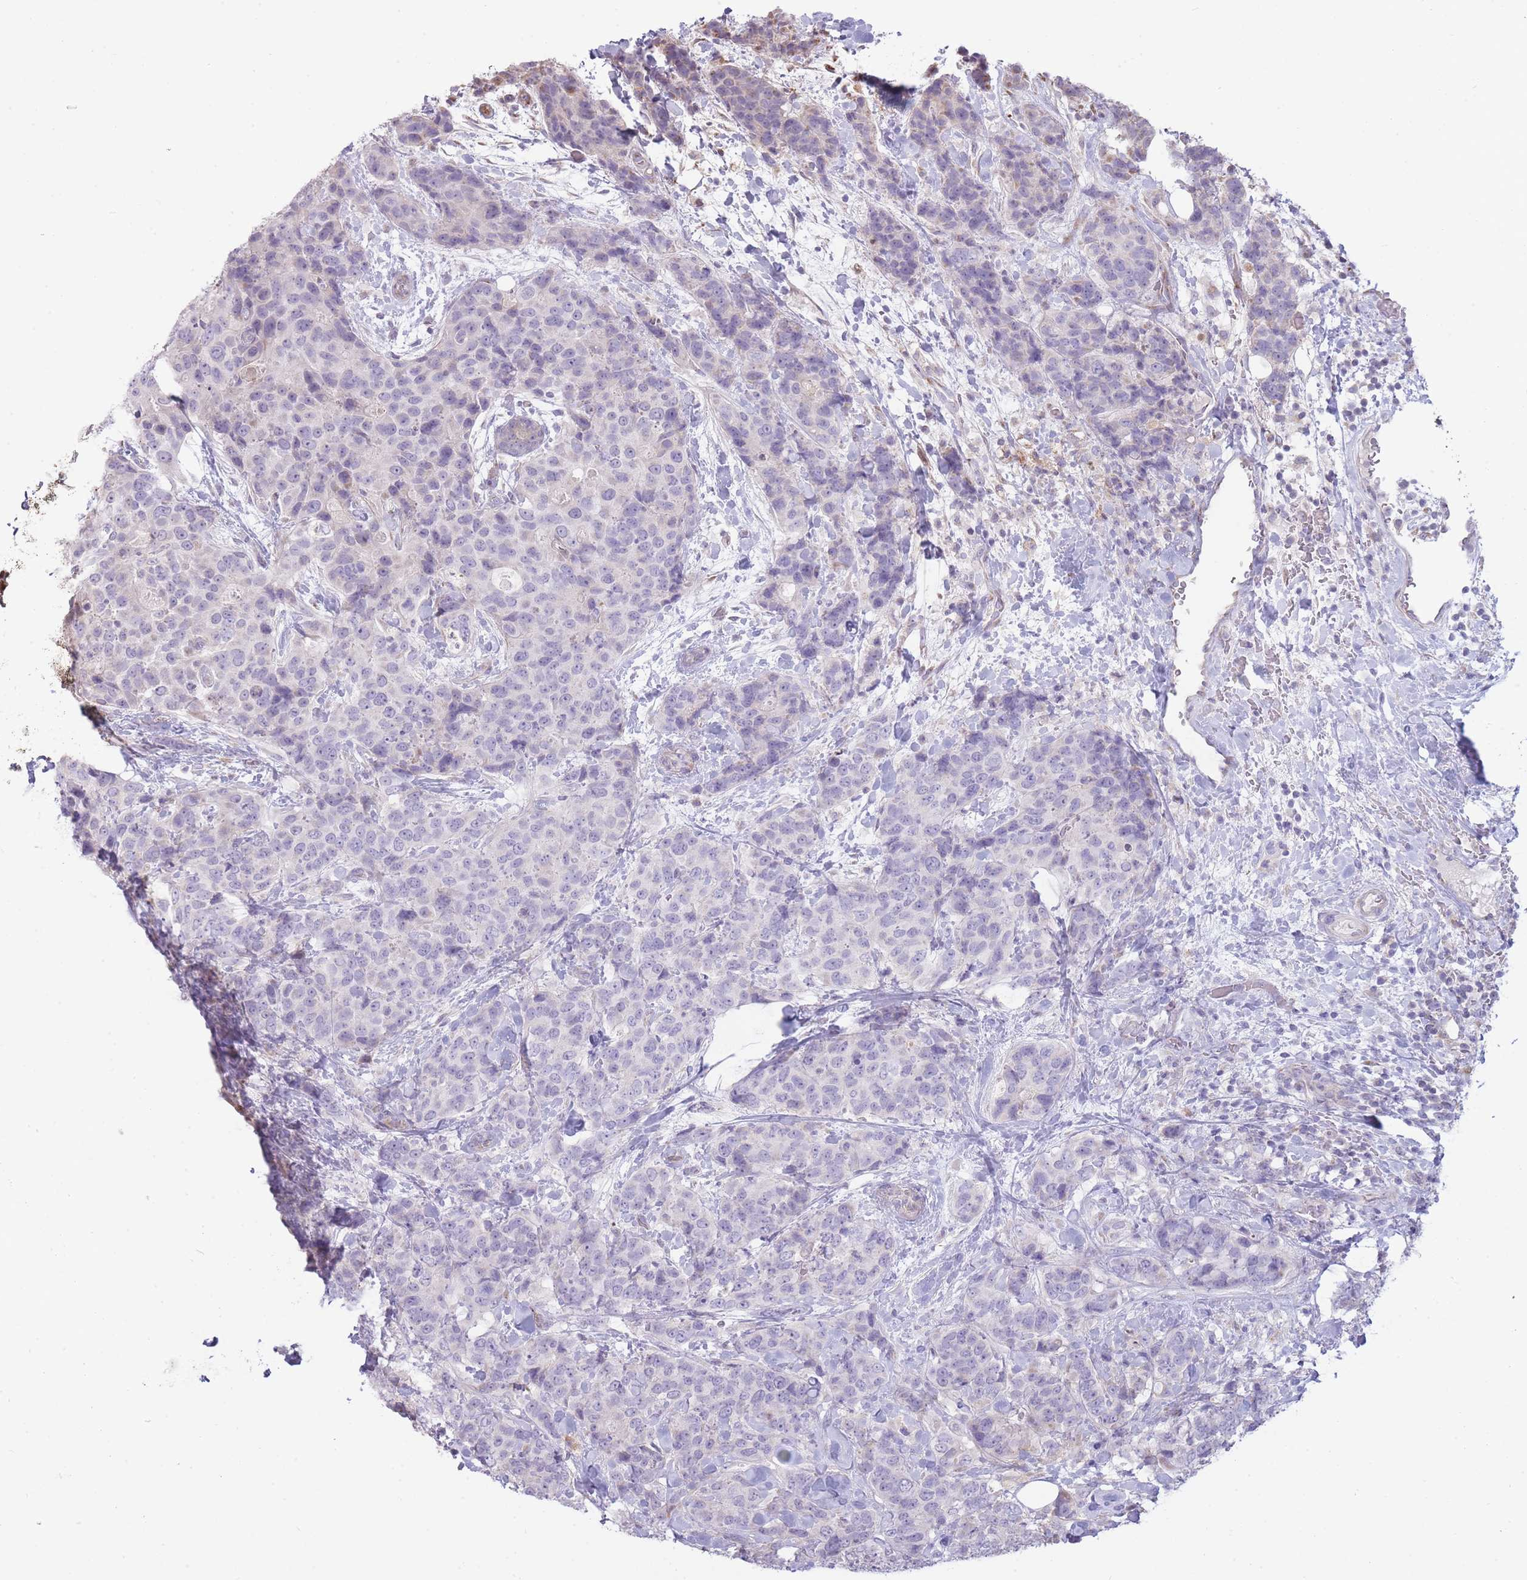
{"staining": {"intensity": "negative", "quantity": "none", "location": "none"}, "tissue": "breast cancer", "cell_type": "Tumor cells", "image_type": "cancer", "snomed": [{"axis": "morphology", "description": "Lobular carcinoma"}, {"axis": "topography", "description": "Breast"}], "caption": "High power microscopy image of an IHC micrograph of breast lobular carcinoma, revealing no significant positivity in tumor cells.", "gene": "PPP3R2", "patient": {"sex": "female", "age": 59}}